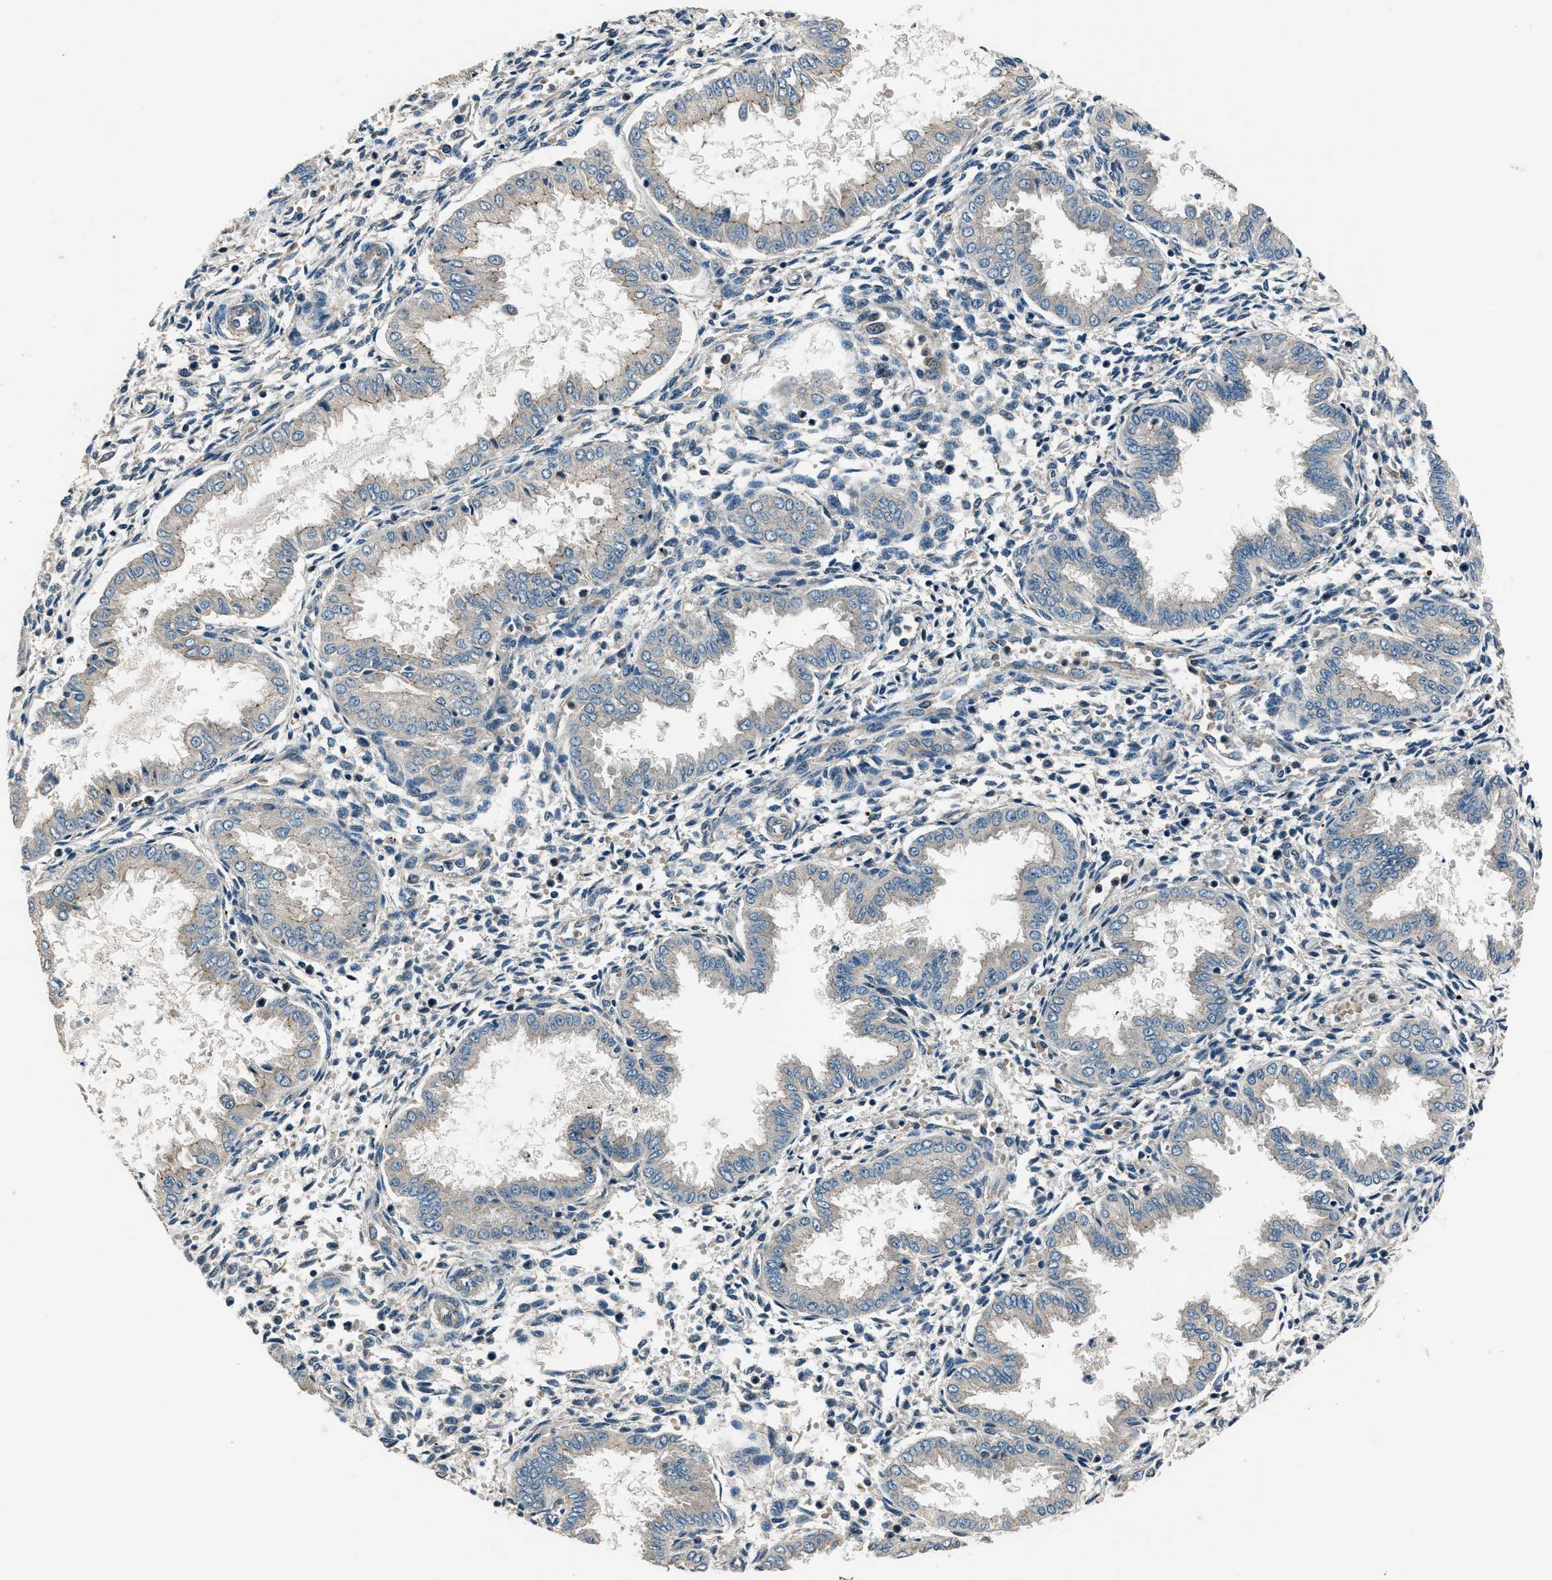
{"staining": {"intensity": "negative", "quantity": "none", "location": "none"}, "tissue": "endometrium", "cell_type": "Cells in endometrial stroma", "image_type": "normal", "snomed": [{"axis": "morphology", "description": "Normal tissue, NOS"}, {"axis": "topography", "description": "Endometrium"}], "caption": "Immunohistochemical staining of normal human endometrium displays no significant positivity in cells in endometrial stroma.", "gene": "ARHGEF11", "patient": {"sex": "female", "age": 33}}